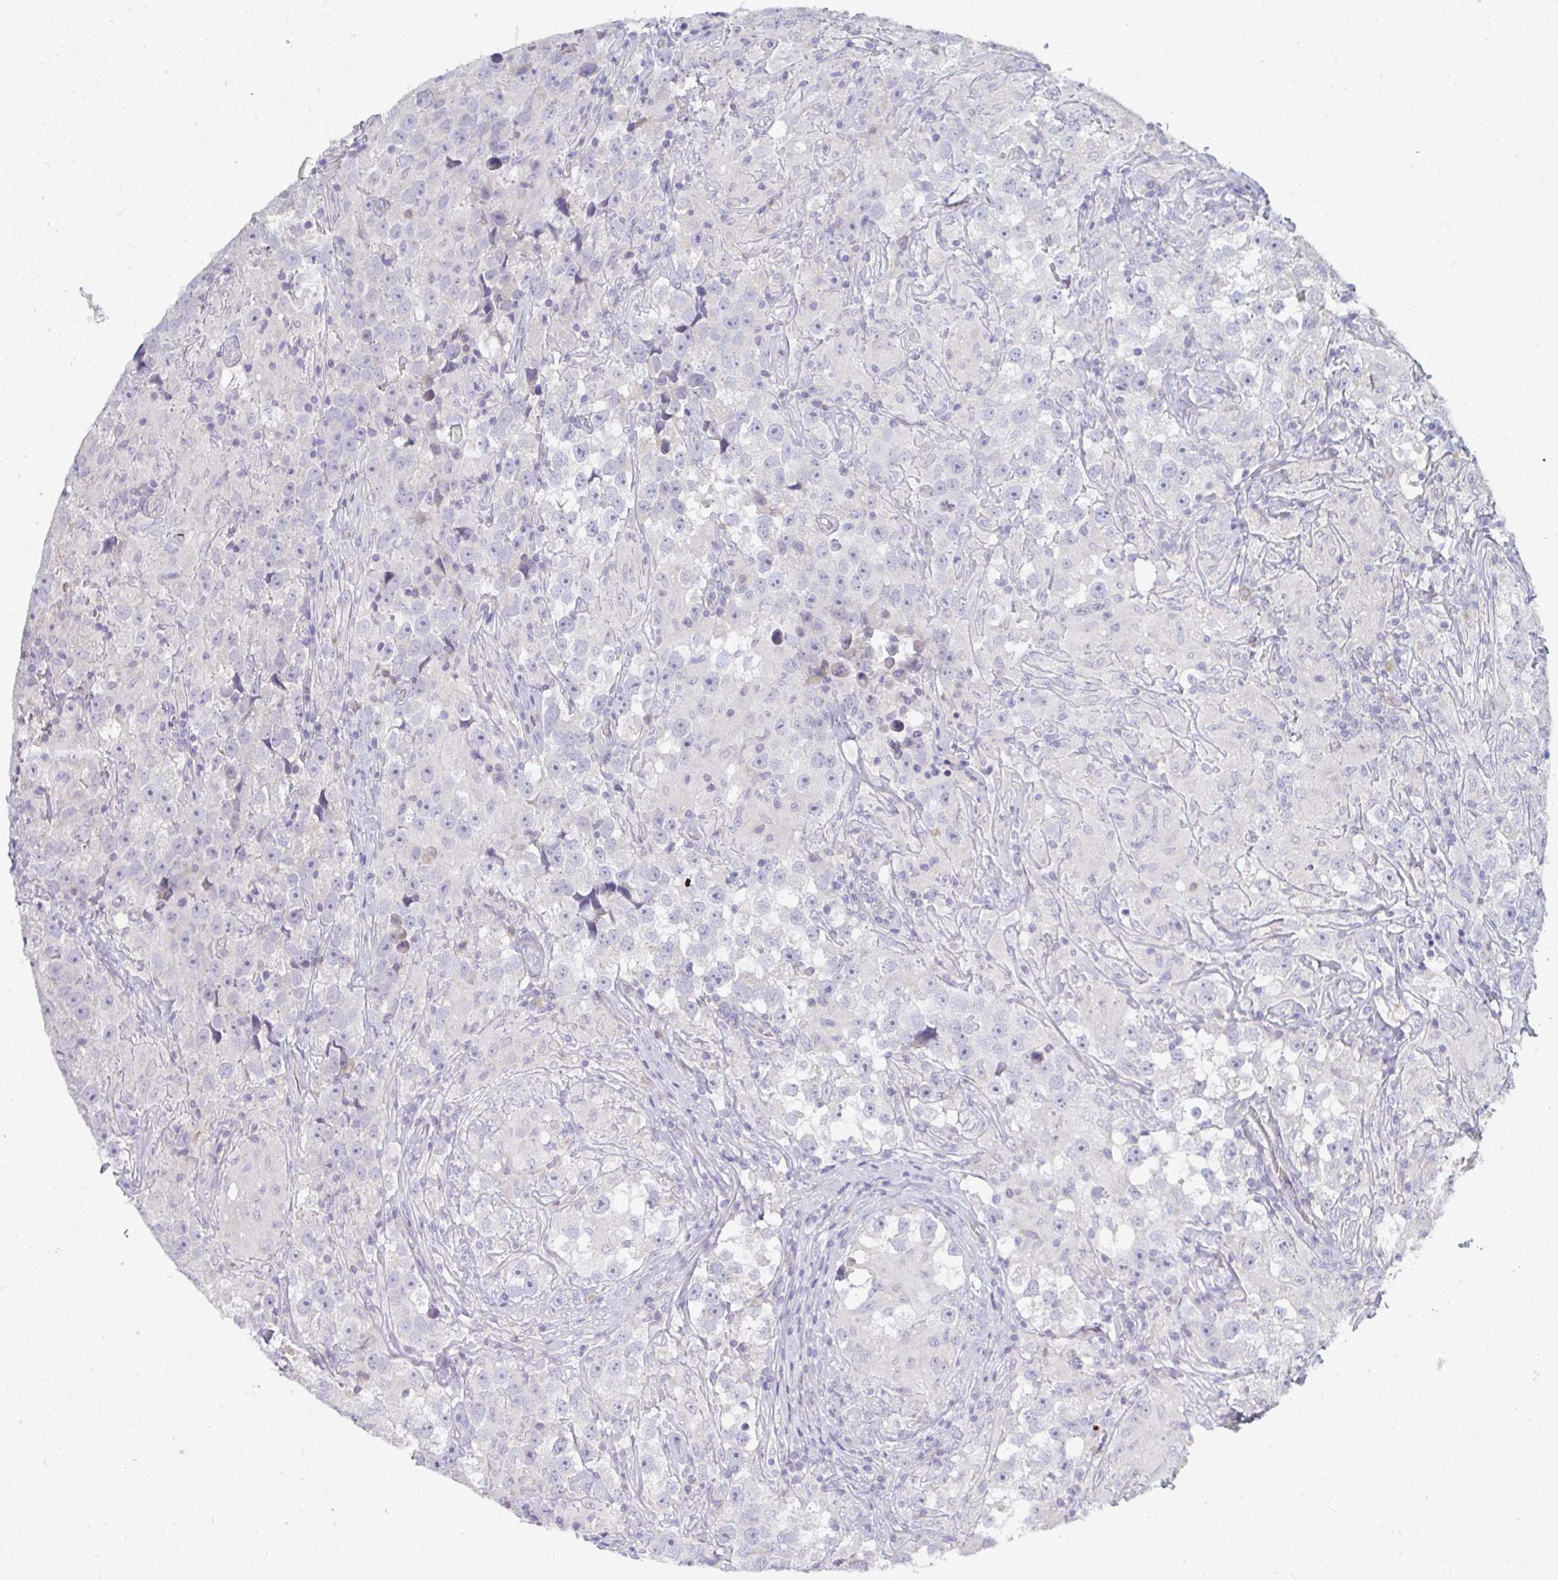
{"staining": {"intensity": "negative", "quantity": "none", "location": "none"}, "tissue": "testis cancer", "cell_type": "Tumor cells", "image_type": "cancer", "snomed": [{"axis": "morphology", "description": "Seminoma, NOS"}, {"axis": "topography", "description": "Testis"}], "caption": "This is an immunohistochemistry histopathology image of human seminoma (testis). There is no positivity in tumor cells.", "gene": "SHB", "patient": {"sex": "male", "age": 46}}